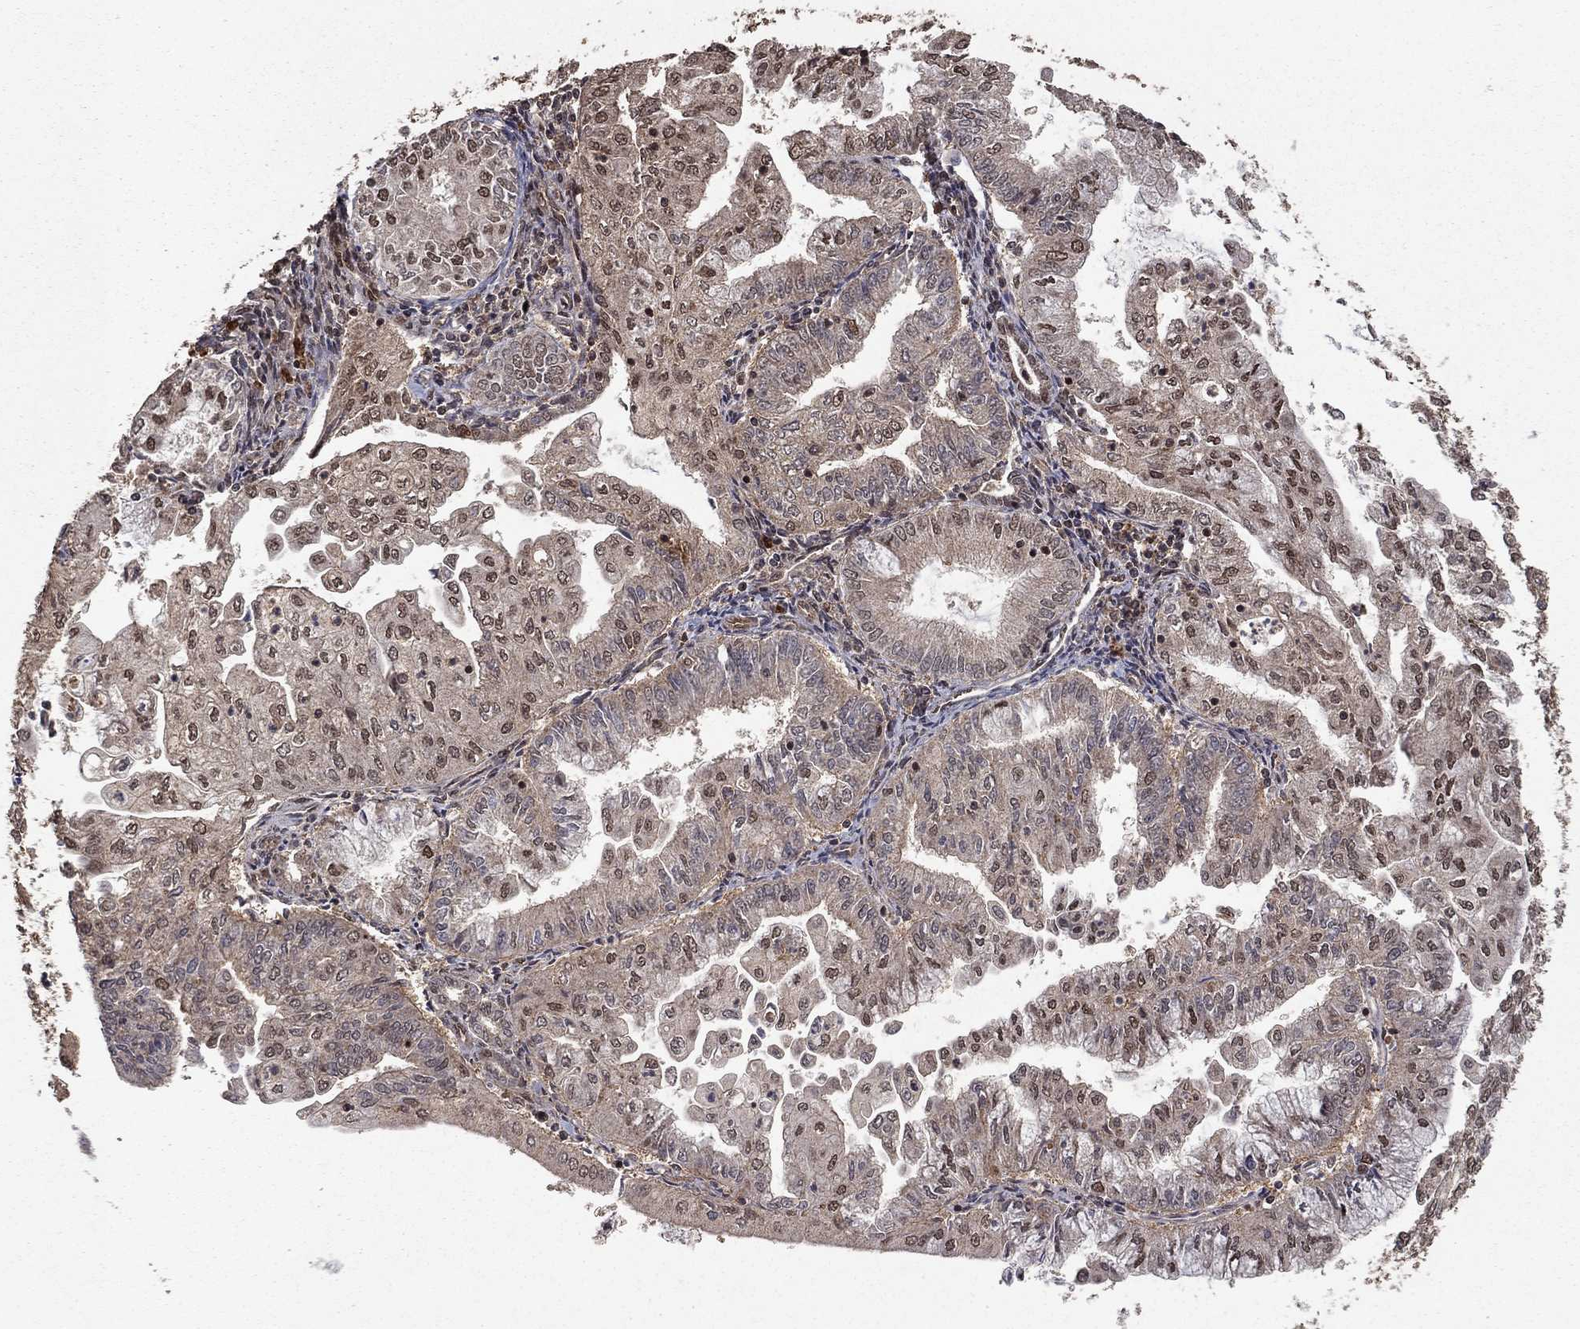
{"staining": {"intensity": "weak", "quantity": "25%-75%", "location": "cytoplasmic/membranous,nuclear"}, "tissue": "endometrial cancer", "cell_type": "Tumor cells", "image_type": "cancer", "snomed": [{"axis": "morphology", "description": "Adenocarcinoma, NOS"}, {"axis": "topography", "description": "Endometrium"}], "caption": "Immunohistochemical staining of adenocarcinoma (endometrial) exhibits weak cytoplasmic/membranous and nuclear protein staining in about 25%-75% of tumor cells. (Brightfield microscopy of DAB IHC at high magnification).", "gene": "PRDM1", "patient": {"sex": "female", "age": 56}}